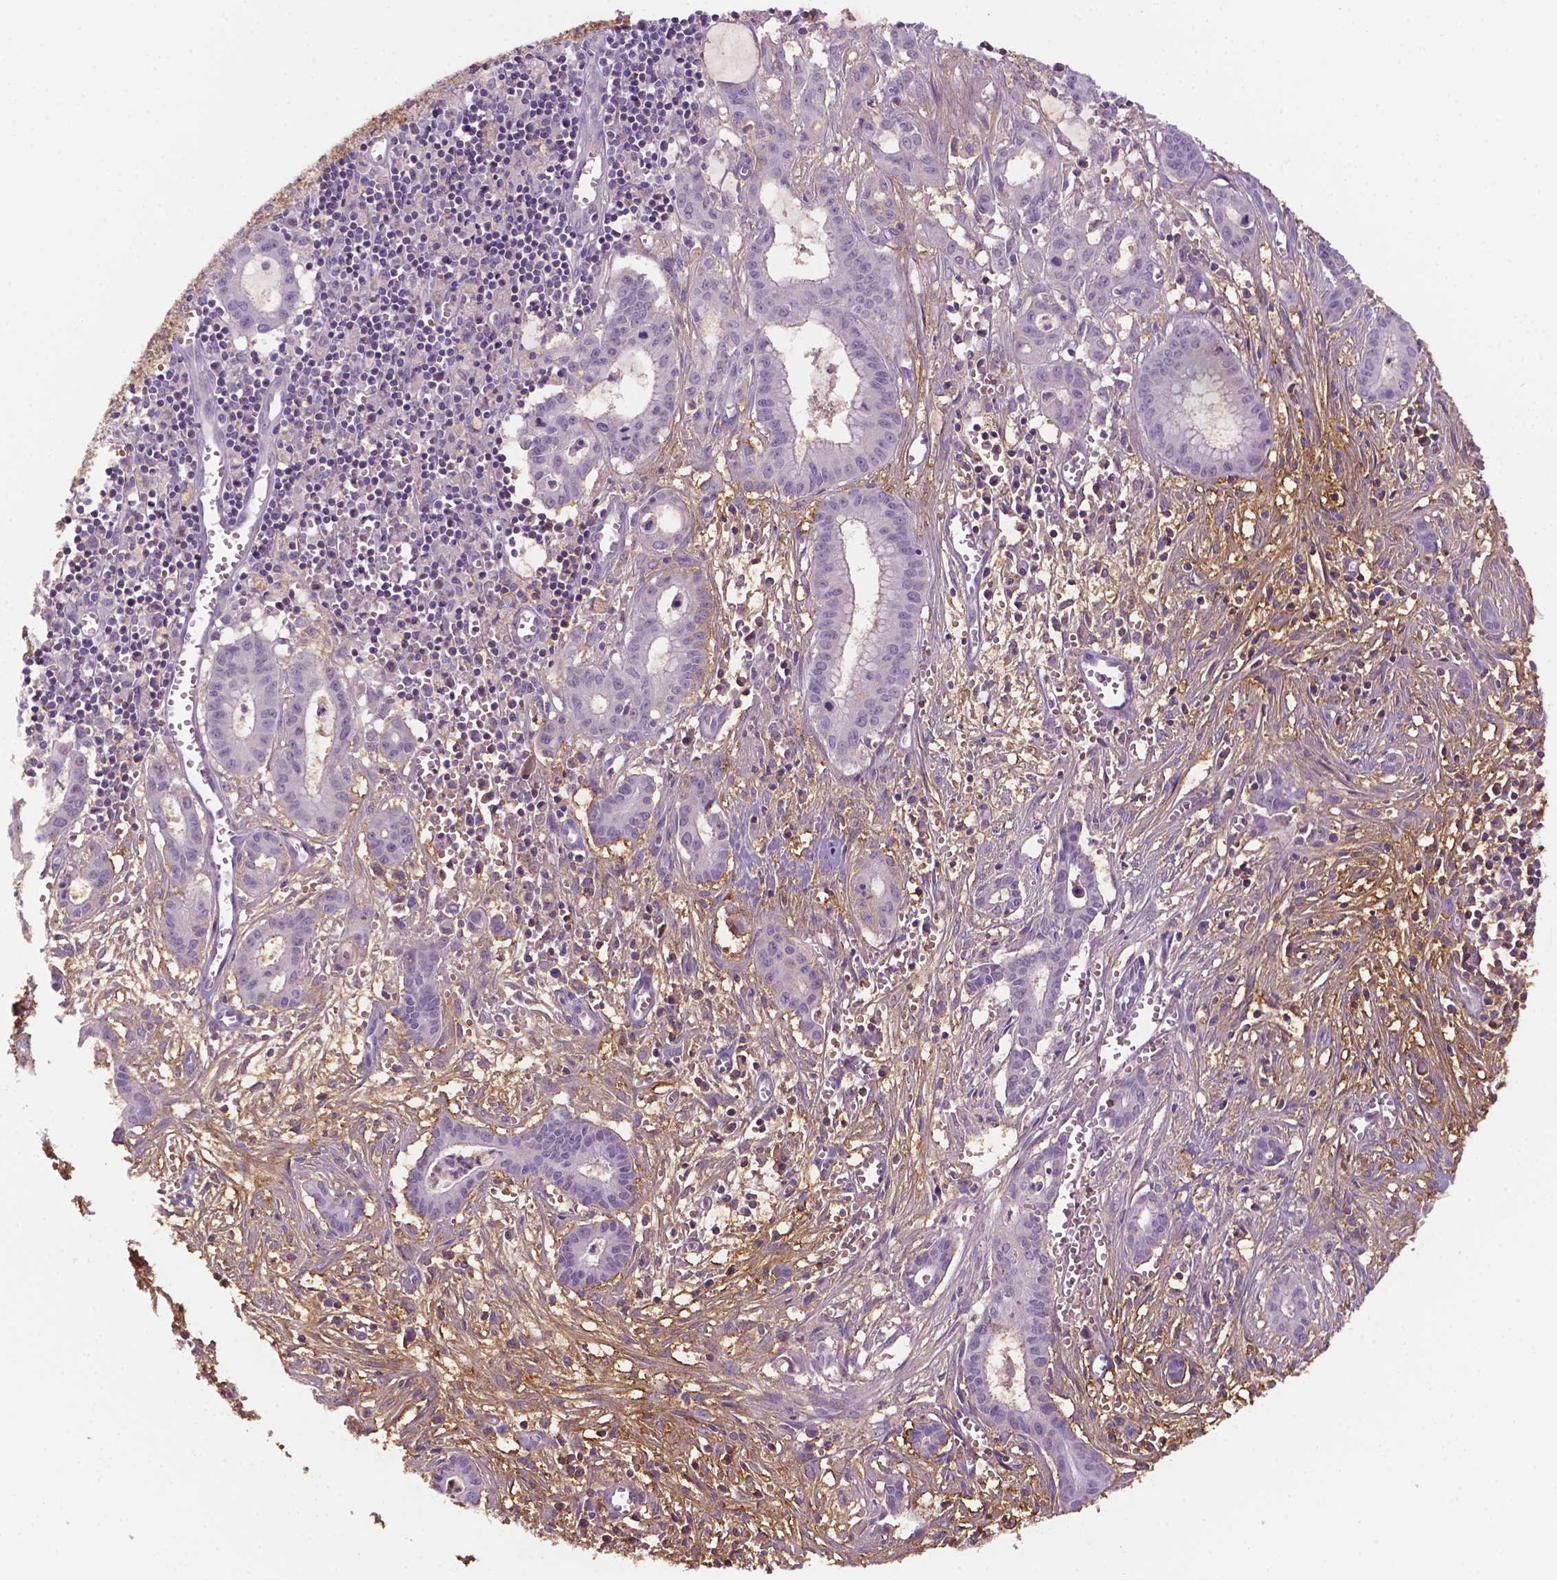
{"staining": {"intensity": "negative", "quantity": "none", "location": "none"}, "tissue": "pancreatic cancer", "cell_type": "Tumor cells", "image_type": "cancer", "snomed": [{"axis": "morphology", "description": "Adenocarcinoma, NOS"}, {"axis": "topography", "description": "Pancreas"}], "caption": "DAB immunohistochemical staining of human pancreatic cancer (adenocarcinoma) demonstrates no significant staining in tumor cells.", "gene": "FBLN1", "patient": {"sex": "male", "age": 48}}